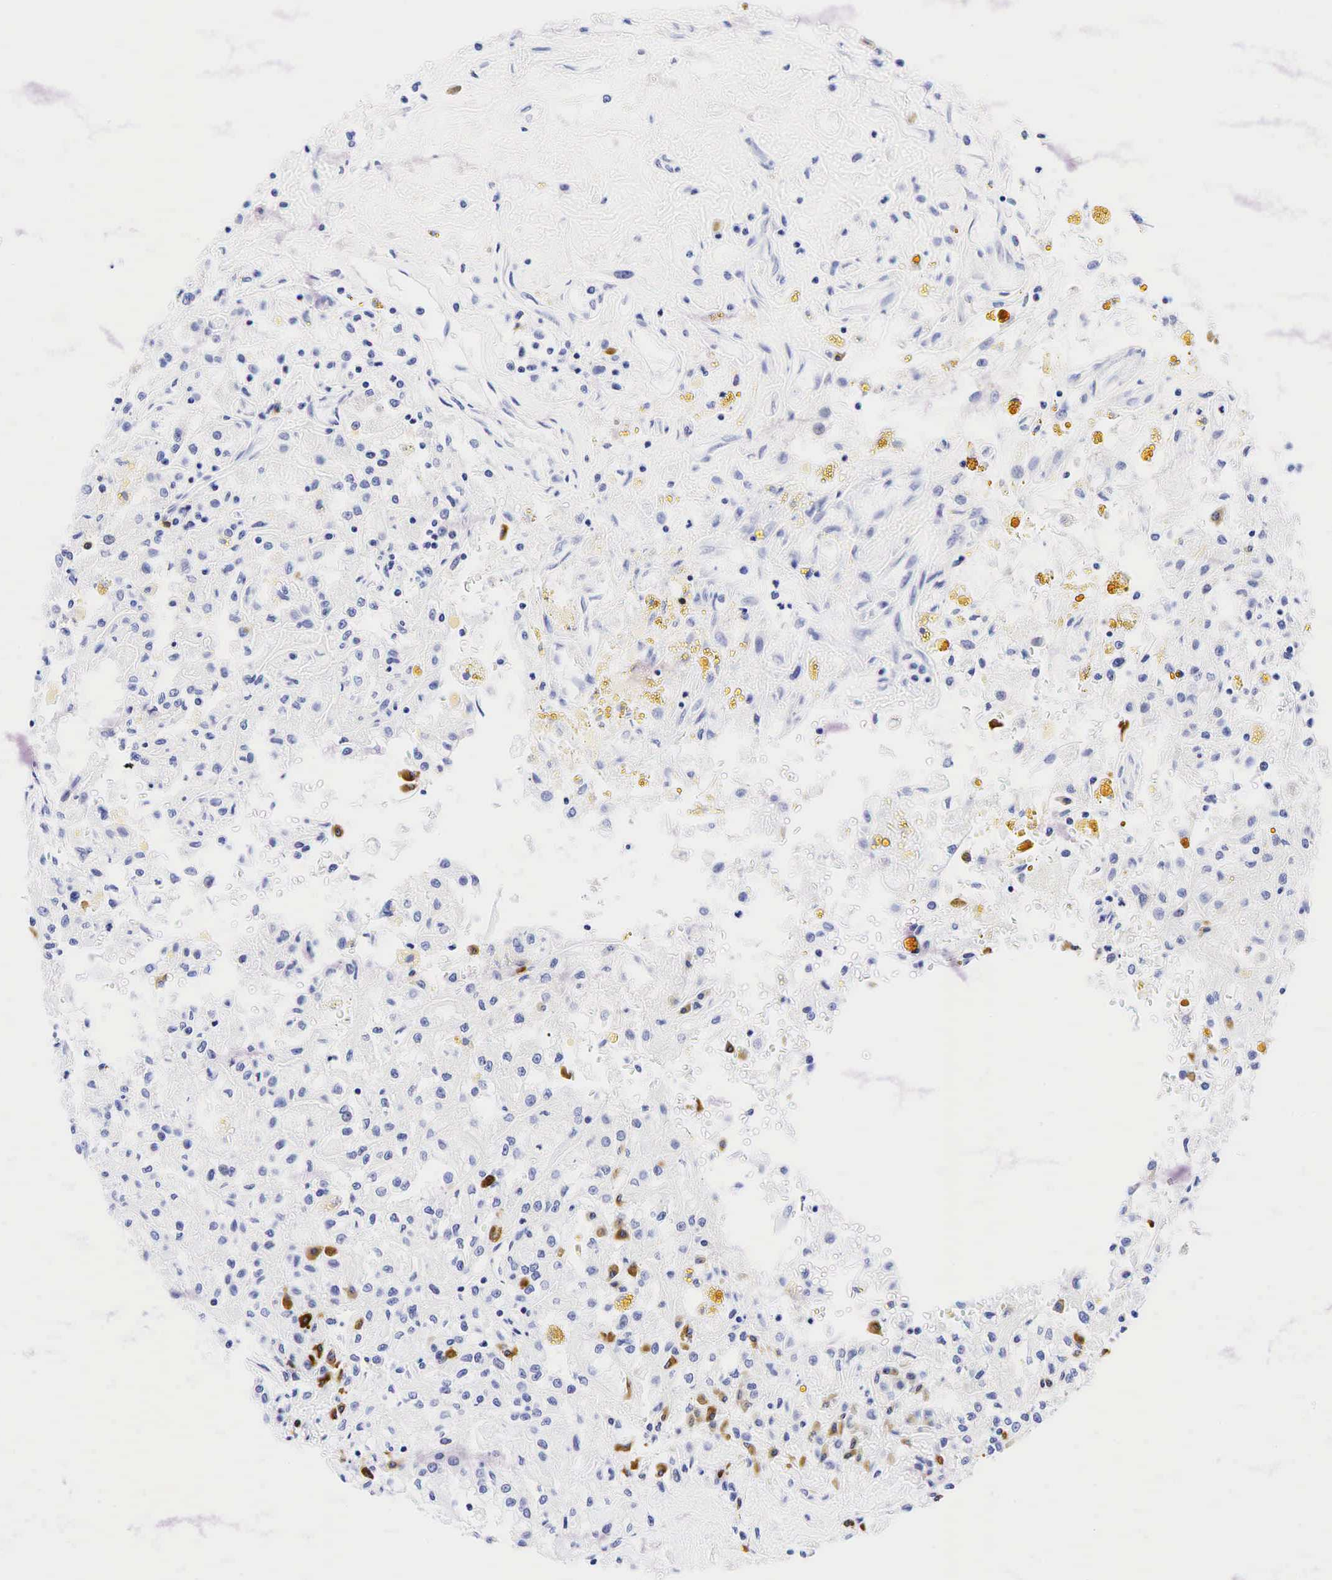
{"staining": {"intensity": "negative", "quantity": "none", "location": "none"}, "tissue": "renal cancer", "cell_type": "Tumor cells", "image_type": "cancer", "snomed": [{"axis": "morphology", "description": "Adenocarcinoma, NOS"}, {"axis": "topography", "description": "Kidney"}], "caption": "An immunohistochemistry image of adenocarcinoma (renal) is shown. There is no staining in tumor cells of adenocarcinoma (renal). (DAB immunohistochemistry visualized using brightfield microscopy, high magnification).", "gene": "CD79A", "patient": {"sex": "male", "age": 78}}